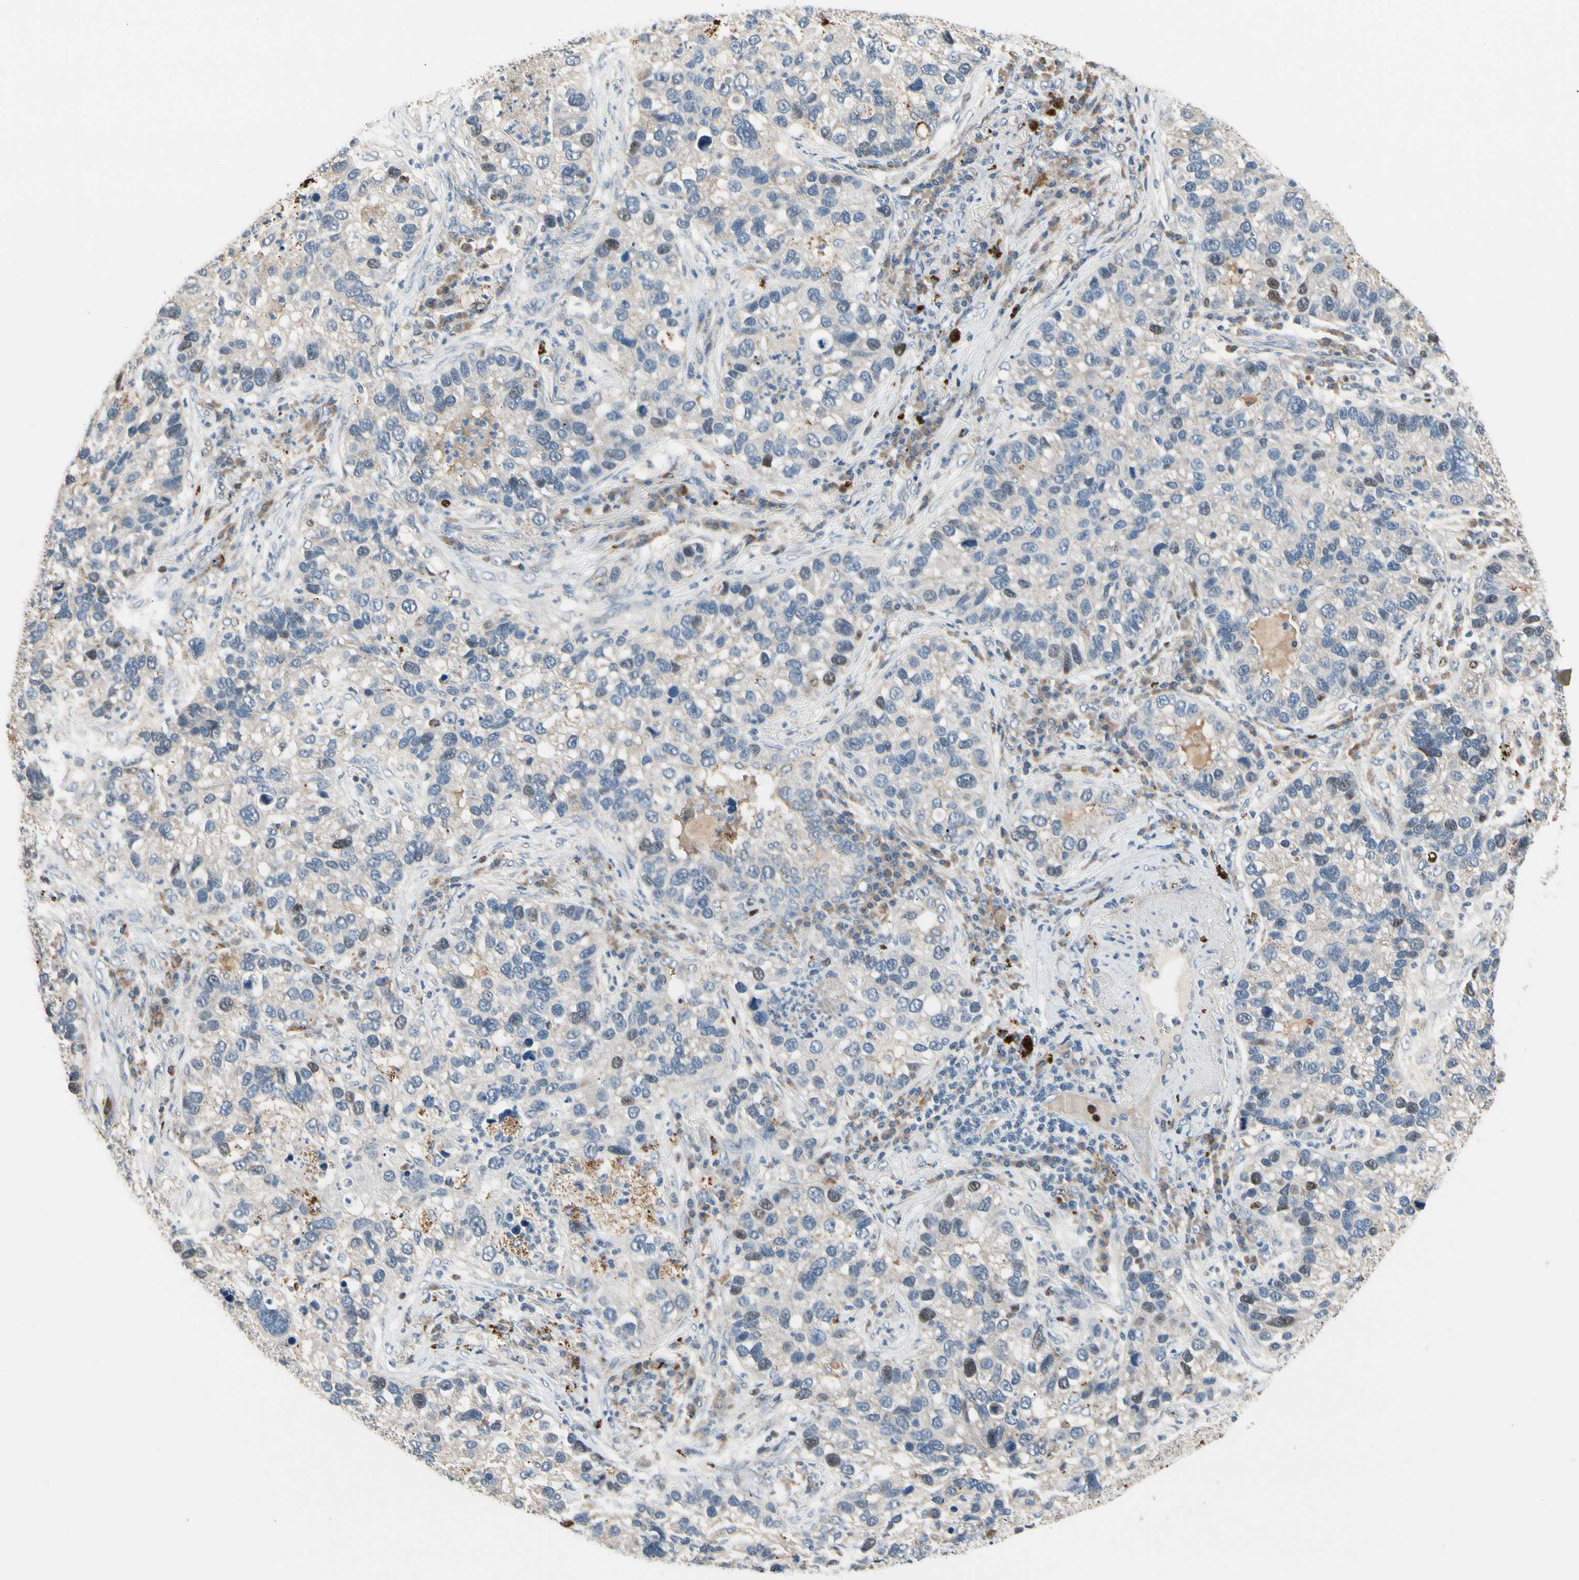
{"staining": {"intensity": "negative", "quantity": "none", "location": "none"}, "tissue": "lung cancer", "cell_type": "Tumor cells", "image_type": "cancer", "snomed": [{"axis": "morphology", "description": "Normal tissue, NOS"}, {"axis": "morphology", "description": "Adenocarcinoma, NOS"}, {"axis": "topography", "description": "Bronchus"}, {"axis": "topography", "description": "Lung"}], "caption": "An immunohistochemistry micrograph of lung cancer is shown. There is no staining in tumor cells of lung cancer.", "gene": "ZKSCAN4", "patient": {"sex": "male", "age": 54}}